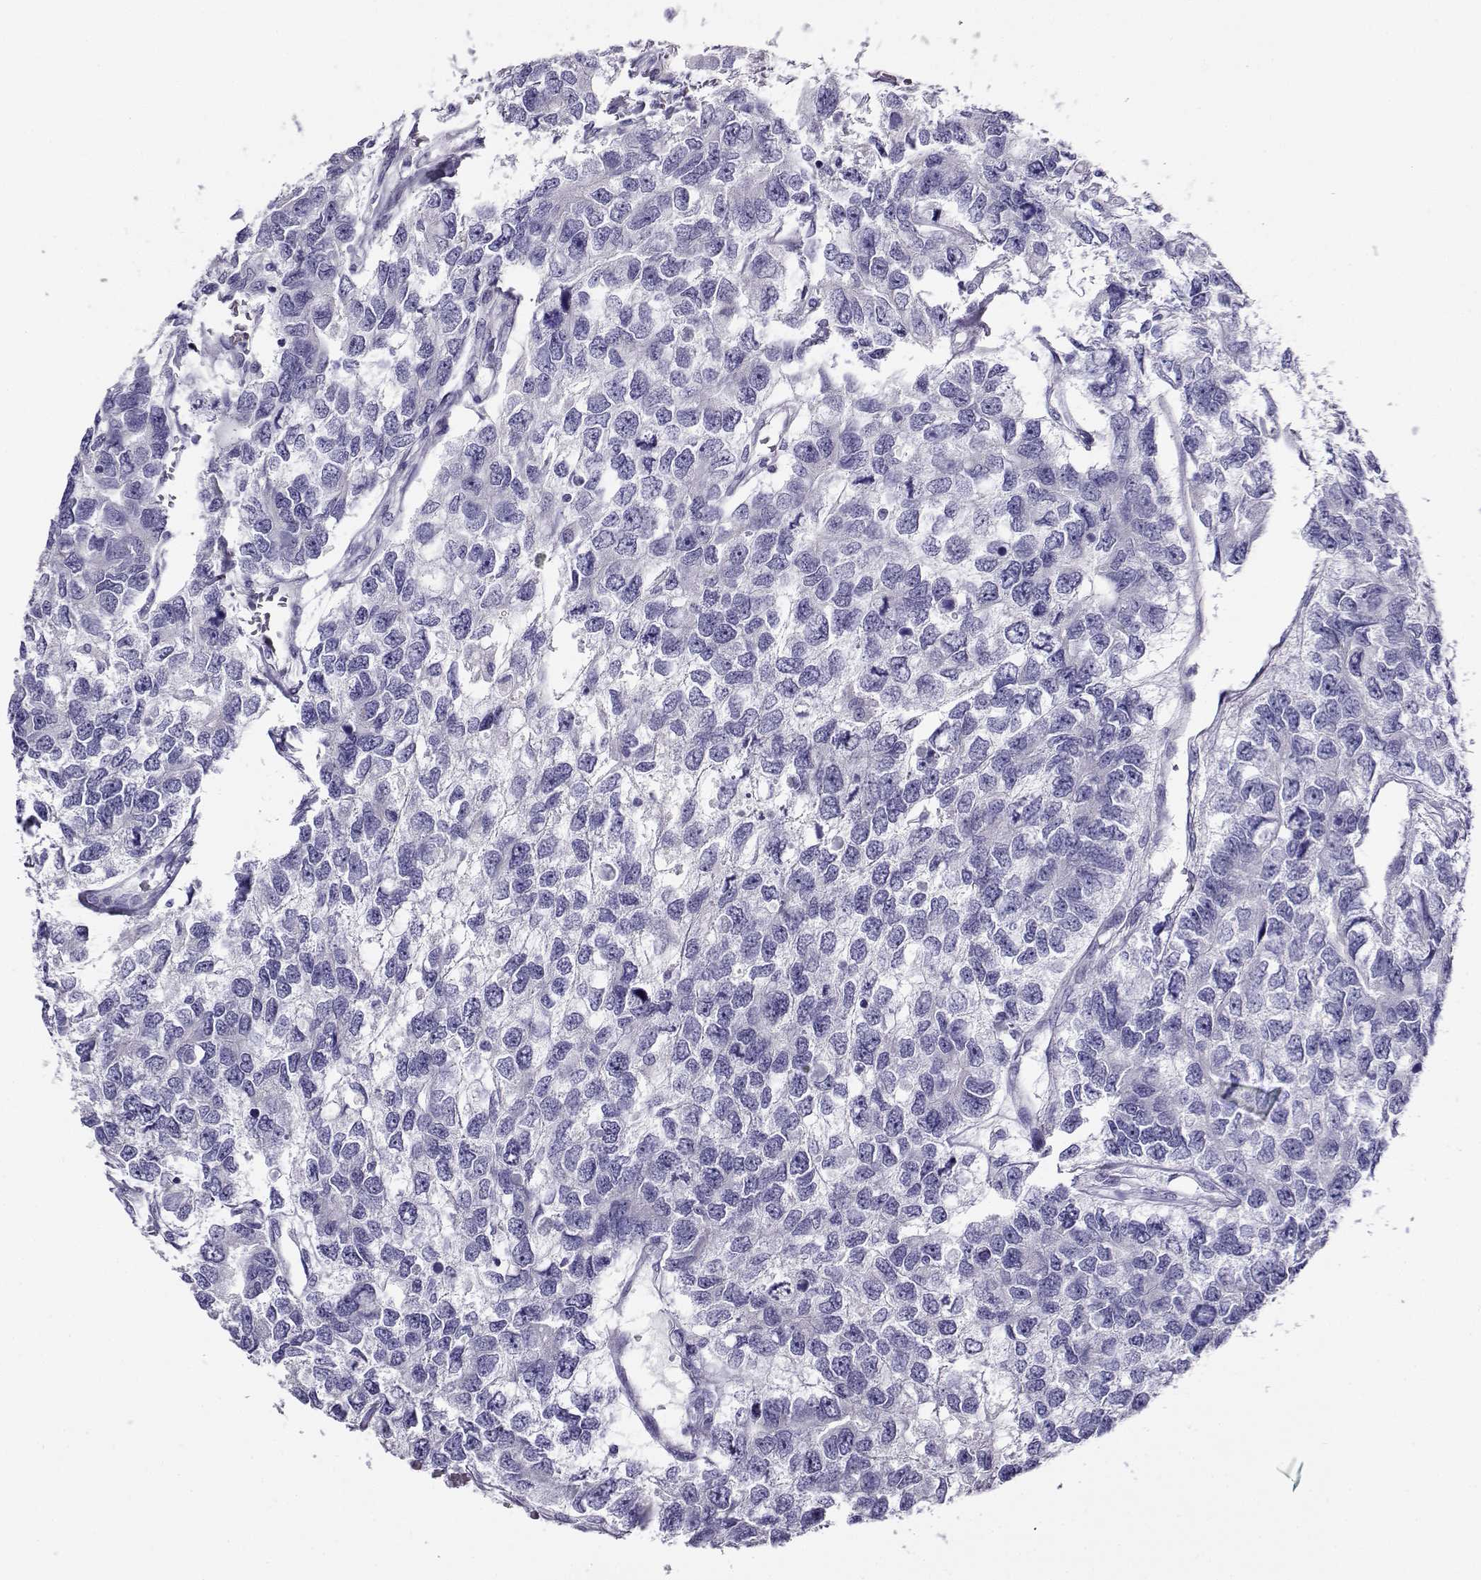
{"staining": {"intensity": "negative", "quantity": "none", "location": "none"}, "tissue": "testis cancer", "cell_type": "Tumor cells", "image_type": "cancer", "snomed": [{"axis": "morphology", "description": "Seminoma, NOS"}, {"axis": "topography", "description": "Testis"}], "caption": "This is an immunohistochemistry (IHC) photomicrograph of human seminoma (testis). There is no positivity in tumor cells.", "gene": "CABS1", "patient": {"sex": "male", "age": 52}}